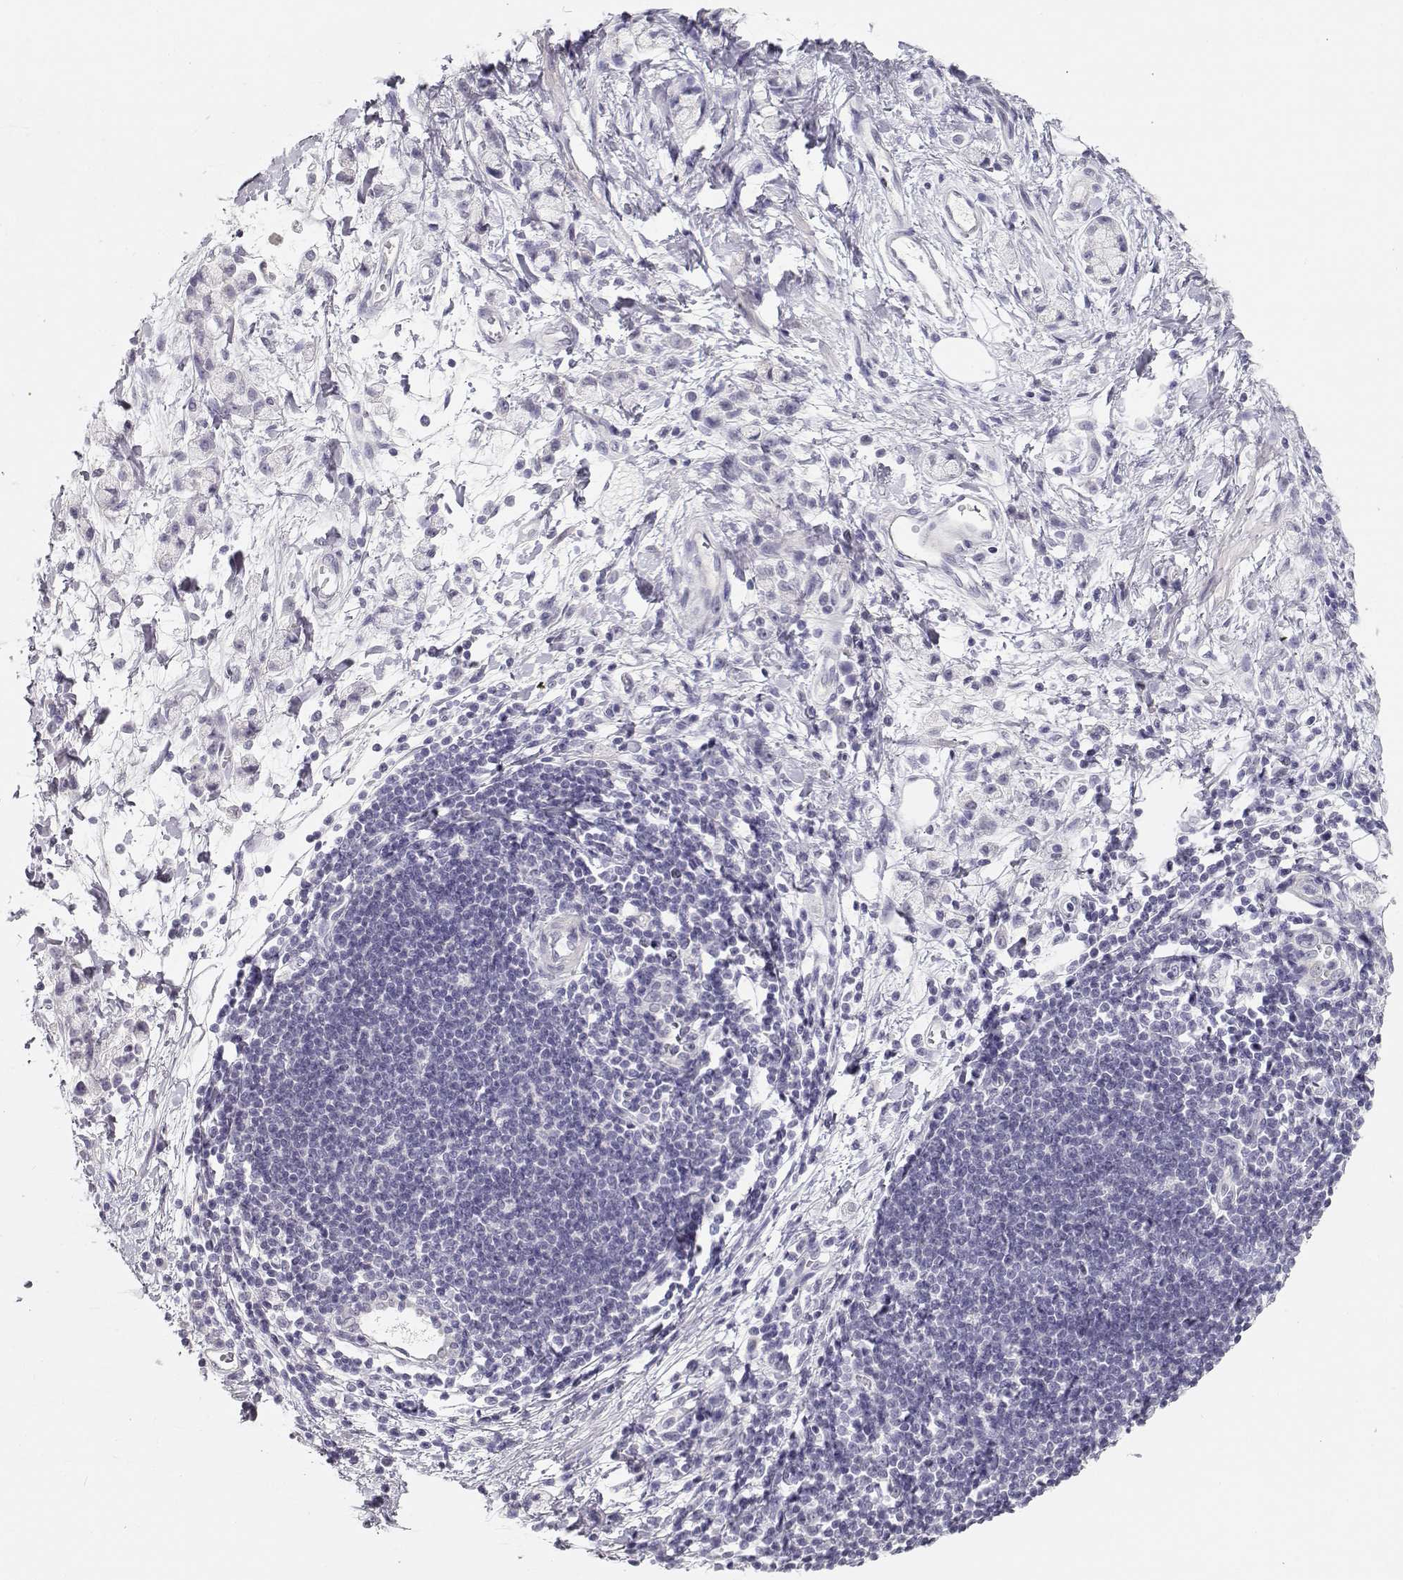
{"staining": {"intensity": "negative", "quantity": "none", "location": "none"}, "tissue": "stomach cancer", "cell_type": "Tumor cells", "image_type": "cancer", "snomed": [{"axis": "morphology", "description": "Adenocarcinoma, NOS"}, {"axis": "topography", "description": "Stomach"}], "caption": "Tumor cells are negative for protein expression in human stomach adenocarcinoma.", "gene": "MAGEC1", "patient": {"sex": "male", "age": 58}}